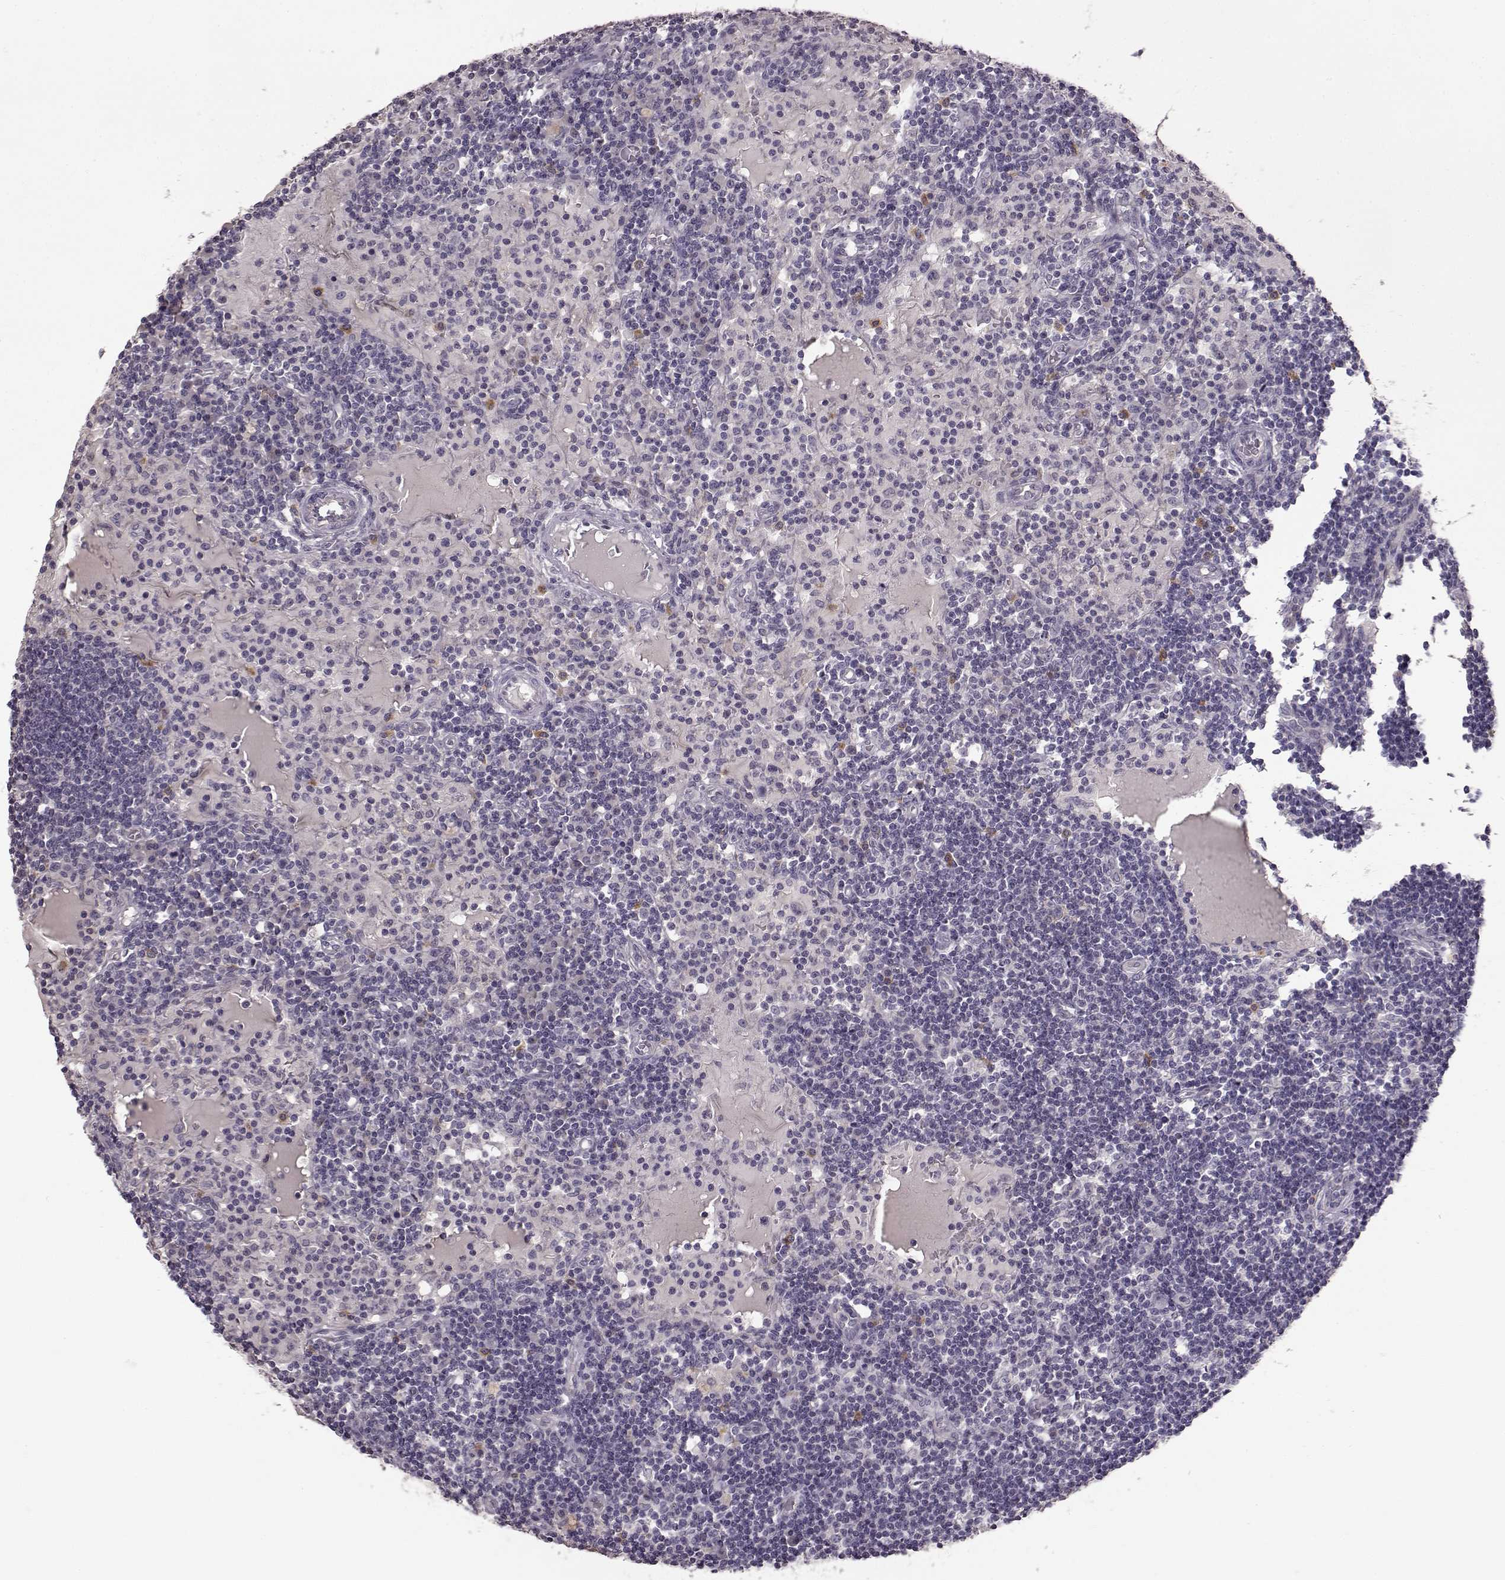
{"staining": {"intensity": "negative", "quantity": "none", "location": "none"}, "tissue": "lymph node", "cell_type": "Germinal center cells", "image_type": "normal", "snomed": [{"axis": "morphology", "description": "Normal tissue, NOS"}, {"axis": "topography", "description": "Lymph node"}], "caption": "Human lymph node stained for a protein using IHC shows no expression in germinal center cells.", "gene": "GHR", "patient": {"sex": "female", "age": 72}}